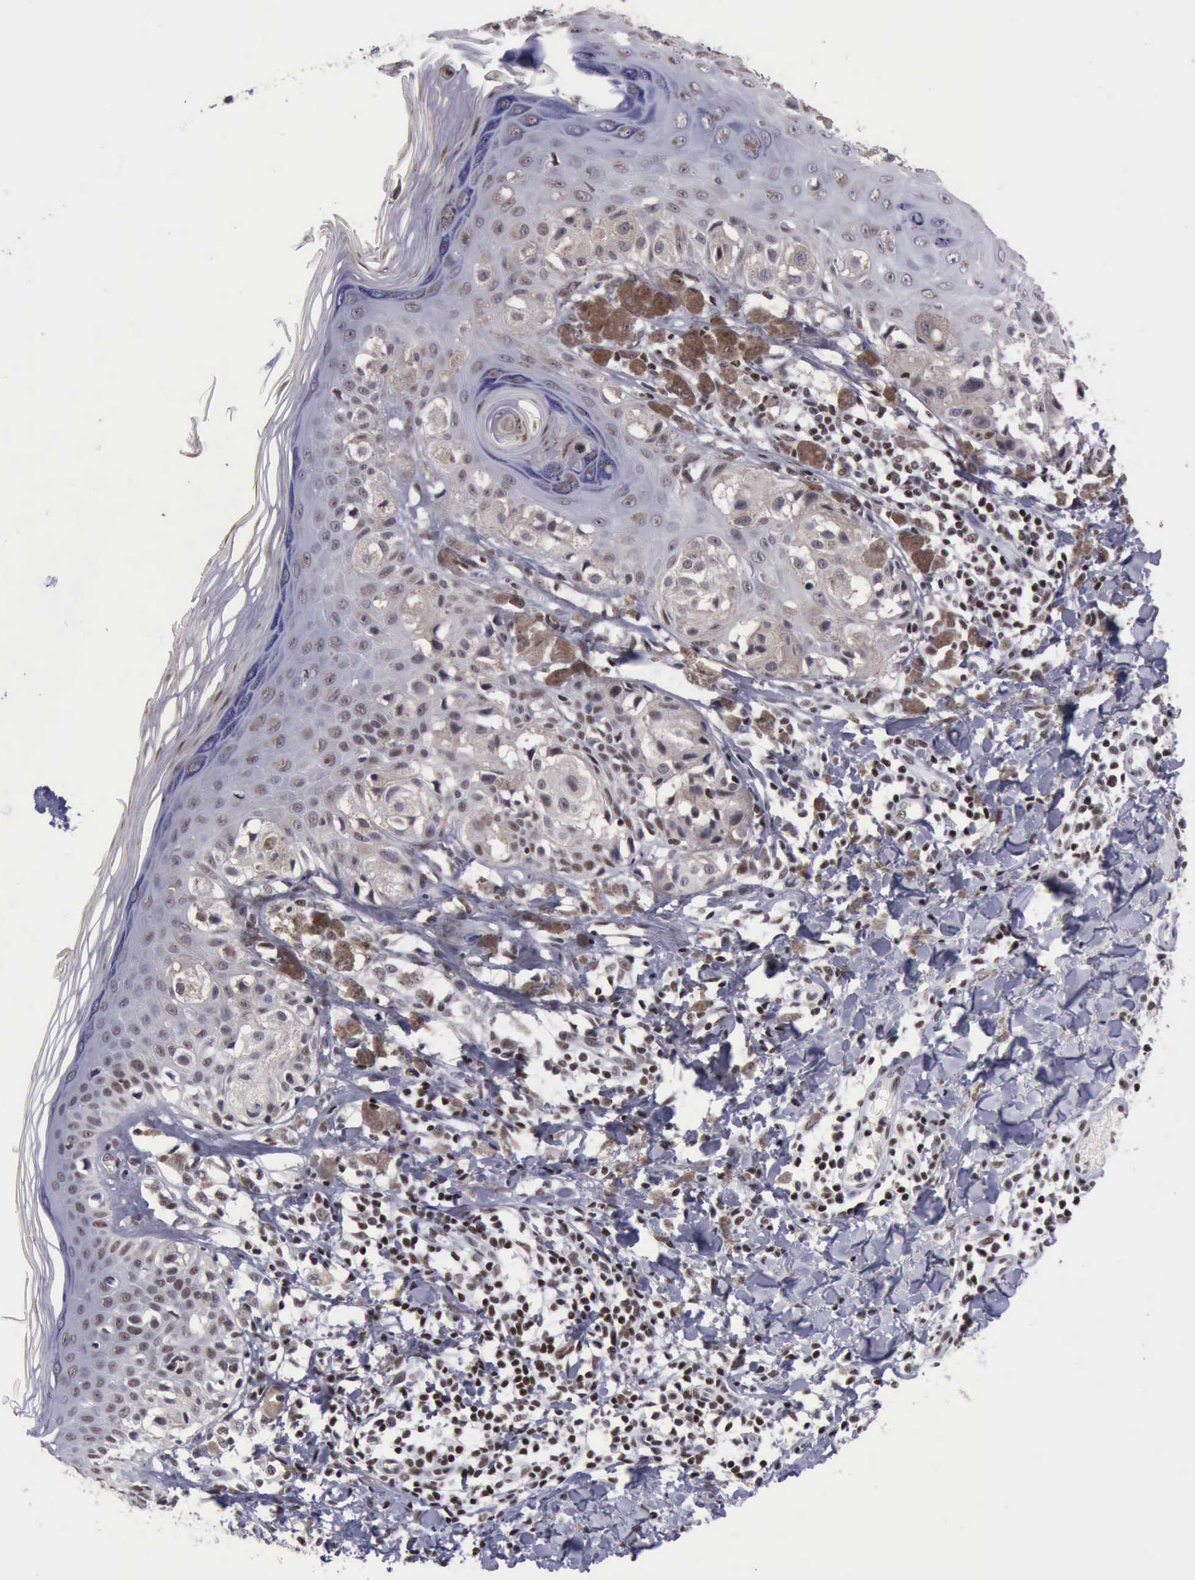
{"staining": {"intensity": "moderate", "quantity": ">75%", "location": "nuclear"}, "tissue": "melanoma", "cell_type": "Tumor cells", "image_type": "cancer", "snomed": [{"axis": "morphology", "description": "Malignant melanoma, NOS"}, {"axis": "topography", "description": "Skin"}], "caption": "Protein staining of malignant melanoma tissue shows moderate nuclear staining in approximately >75% of tumor cells.", "gene": "YY1", "patient": {"sex": "female", "age": 55}}